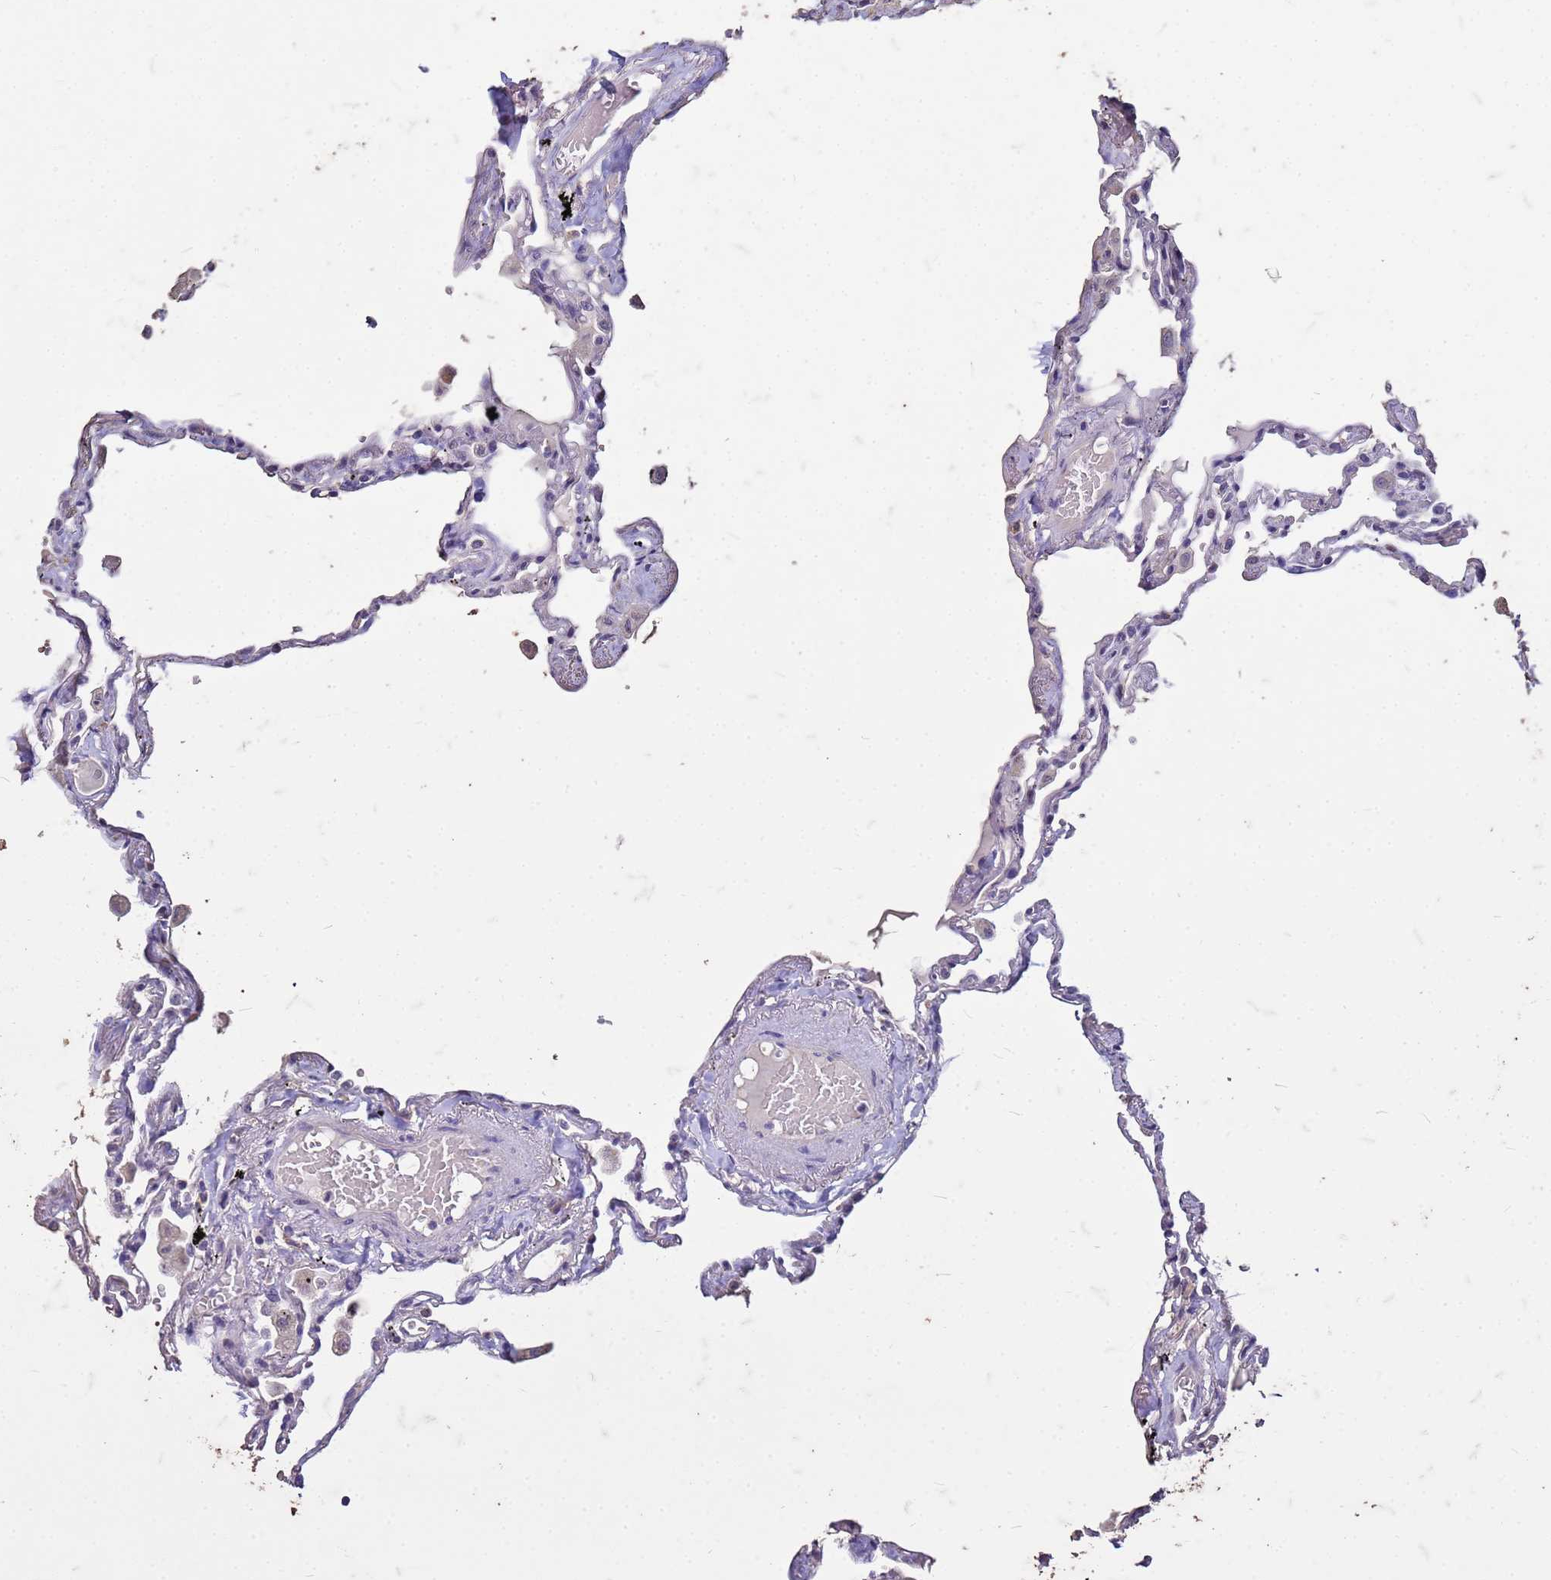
{"staining": {"intensity": "negative", "quantity": "none", "location": "none"}, "tissue": "lung", "cell_type": "Alveolar cells", "image_type": "normal", "snomed": [{"axis": "morphology", "description": "Normal tissue, NOS"}, {"axis": "topography", "description": "Lung"}], "caption": "The histopathology image exhibits no staining of alveolar cells in unremarkable lung.", "gene": "FAM184B", "patient": {"sex": "female", "age": 67}}